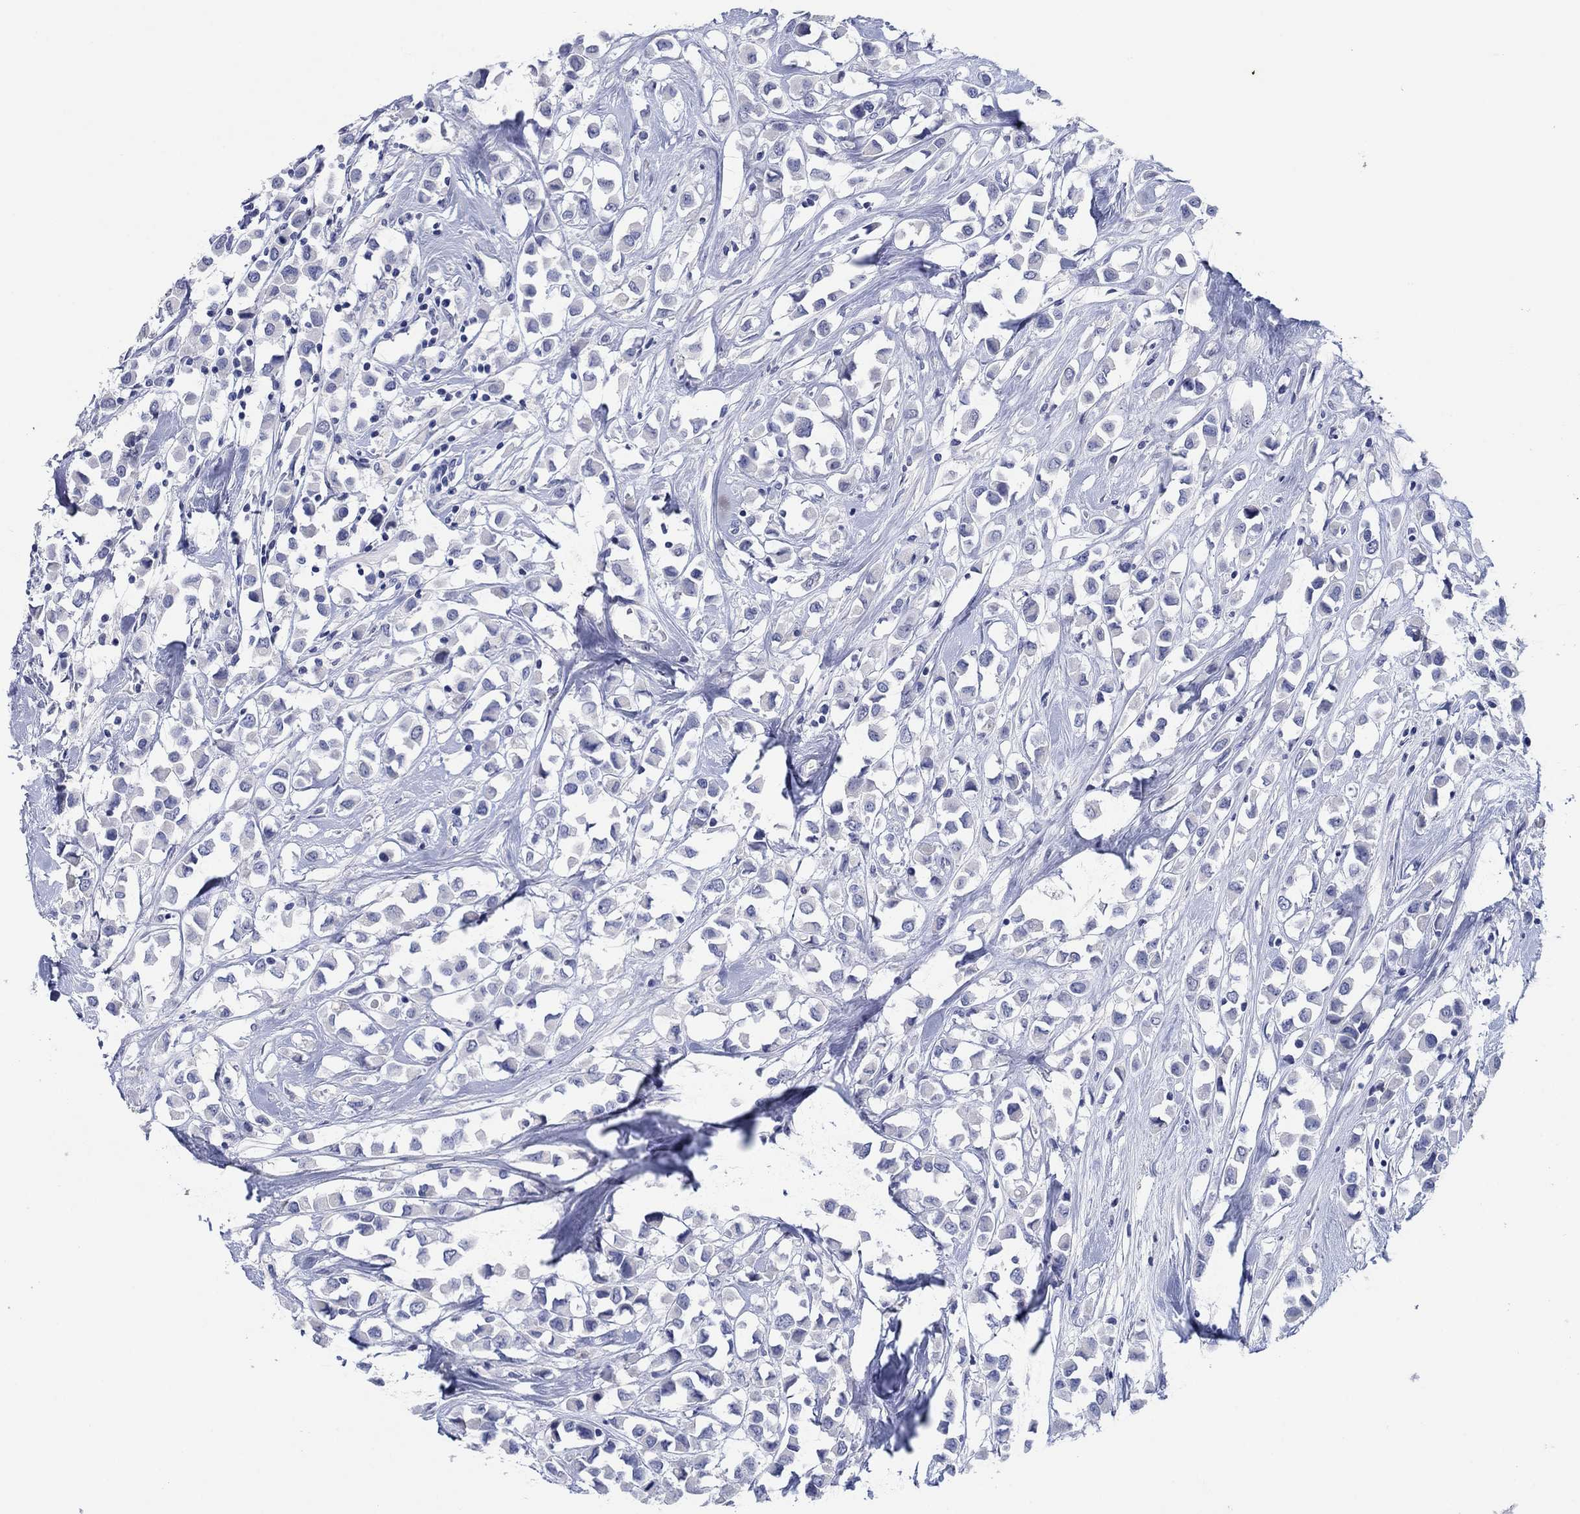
{"staining": {"intensity": "negative", "quantity": "none", "location": "none"}, "tissue": "breast cancer", "cell_type": "Tumor cells", "image_type": "cancer", "snomed": [{"axis": "morphology", "description": "Duct carcinoma"}, {"axis": "topography", "description": "Breast"}], "caption": "High magnification brightfield microscopy of breast cancer stained with DAB (brown) and counterstained with hematoxylin (blue): tumor cells show no significant expression.", "gene": "POU5F1", "patient": {"sex": "female", "age": 61}}